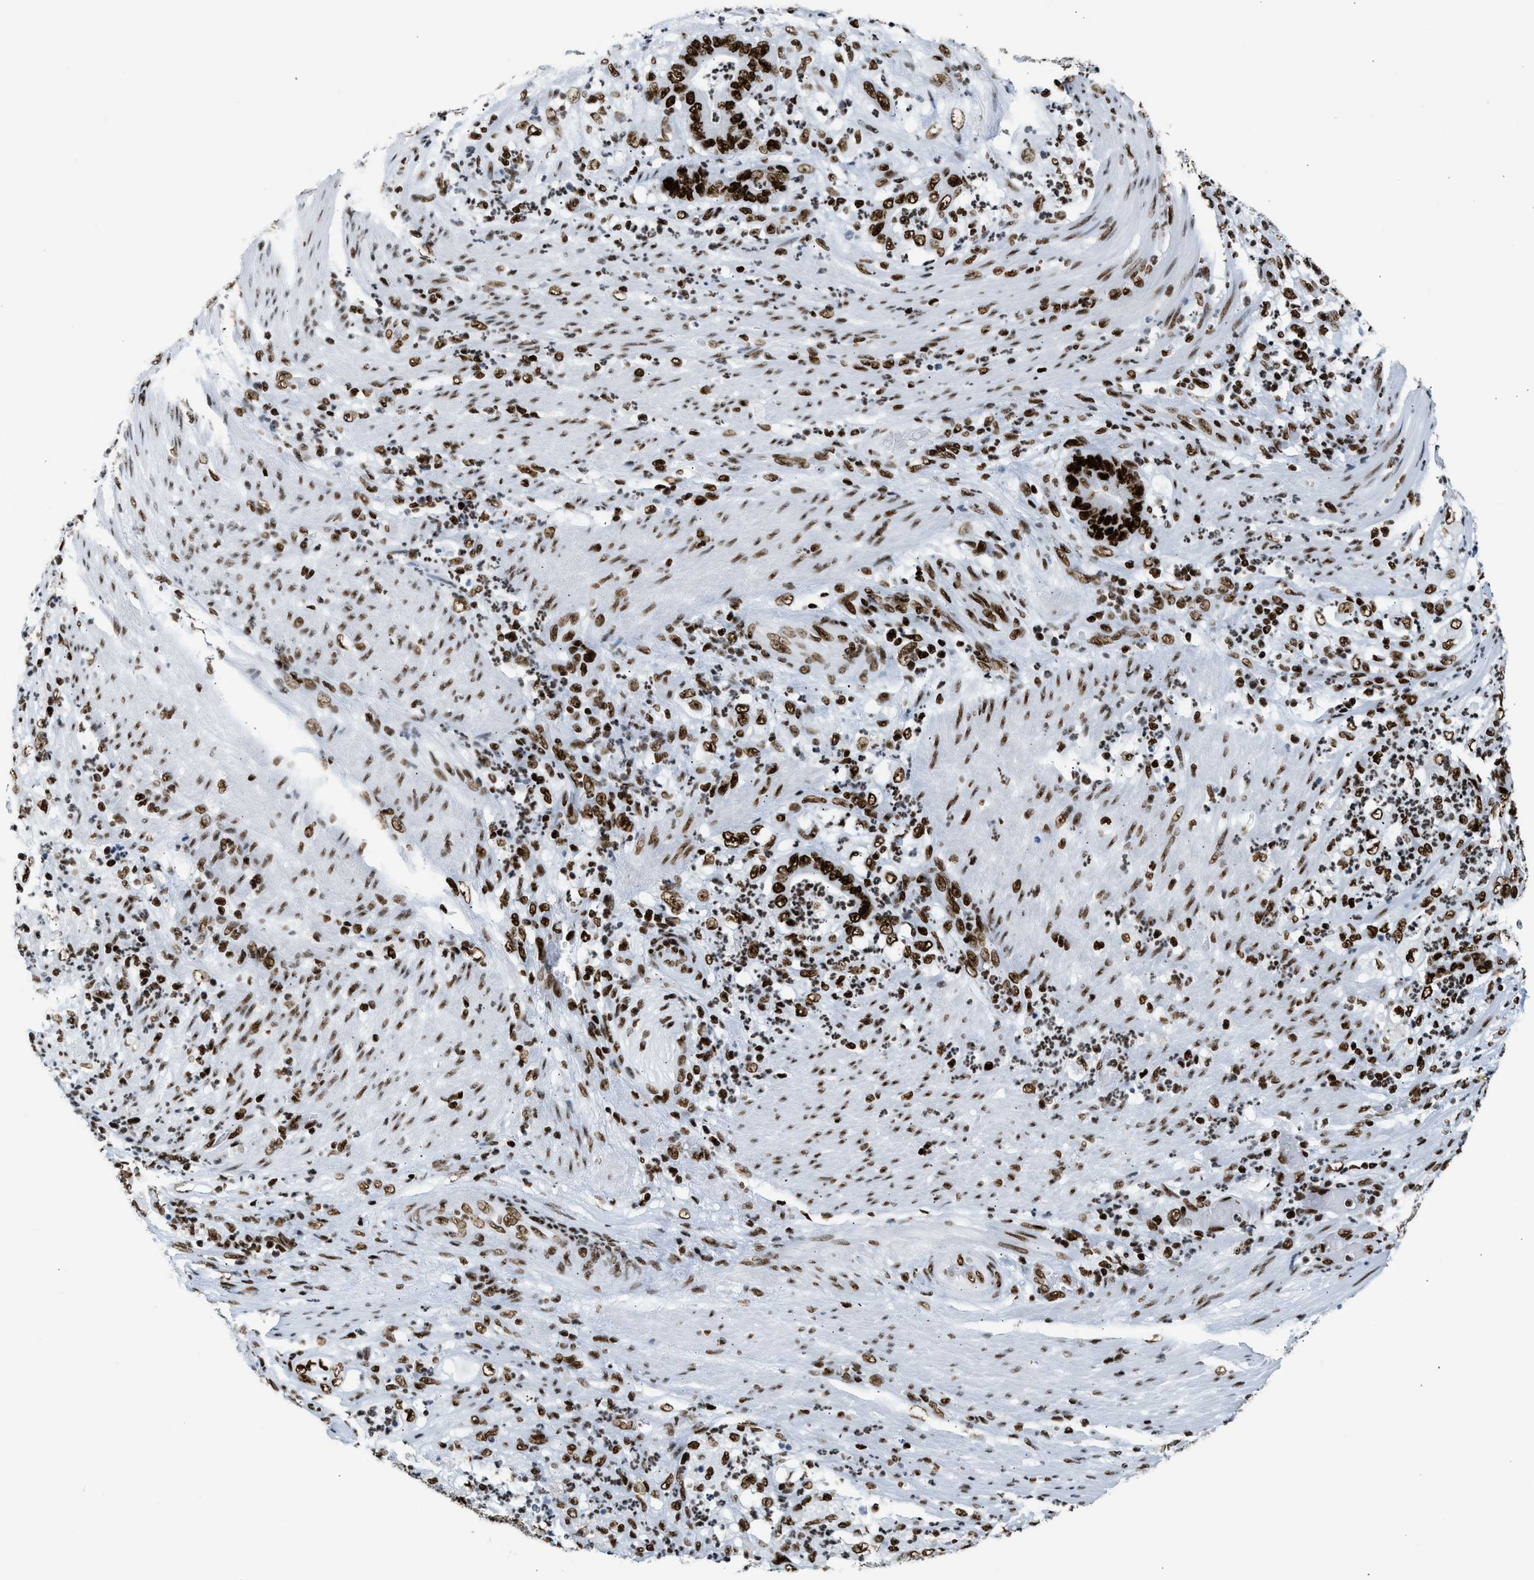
{"staining": {"intensity": "strong", "quantity": ">75%", "location": "nuclear"}, "tissue": "stomach cancer", "cell_type": "Tumor cells", "image_type": "cancer", "snomed": [{"axis": "morphology", "description": "Adenocarcinoma, NOS"}, {"axis": "topography", "description": "Stomach"}], "caption": "Immunohistochemistry photomicrograph of human adenocarcinoma (stomach) stained for a protein (brown), which demonstrates high levels of strong nuclear expression in approximately >75% of tumor cells.", "gene": "PIF1", "patient": {"sex": "female", "age": 73}}